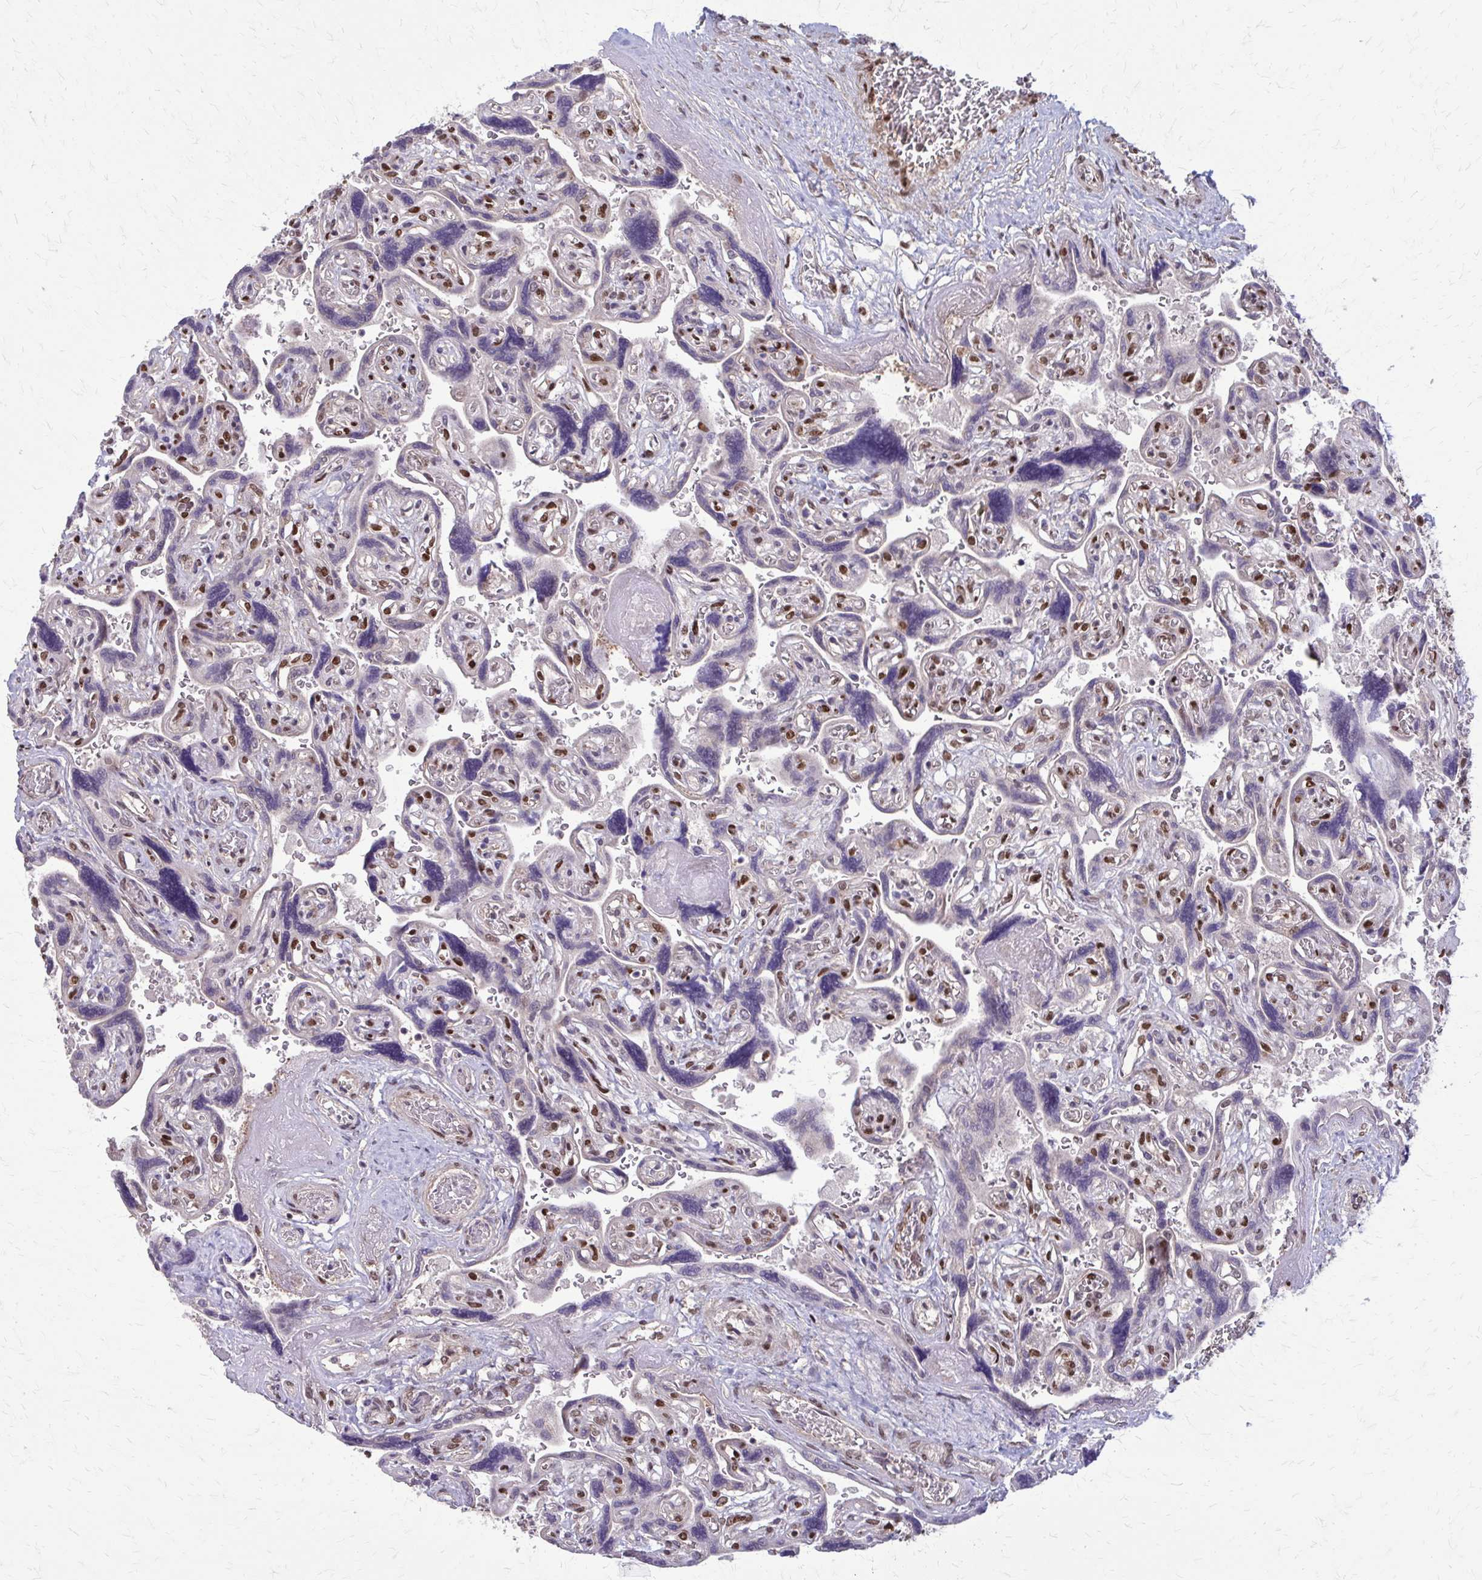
{"staining": {"intensity": "moderate", "quantity": ">75%", "location": "nuclear"}, "tissue": "placenta", "cell_type": "Decidual cells", "image_type": "normal", "snomed": [{"axis": "morphology", "description": "Normal tissue, NOS"}, {"axis": "topography", "description": "Placenta"}], "caption": "Immunohistochemical staining of normal placenta shows >75% levels of moderate nuclear protein positivity in about >75% of decidual cells. Nuclei are stained in blue.", "gene": "TTF1", "patient": {"sex": "female", "age": 32}}